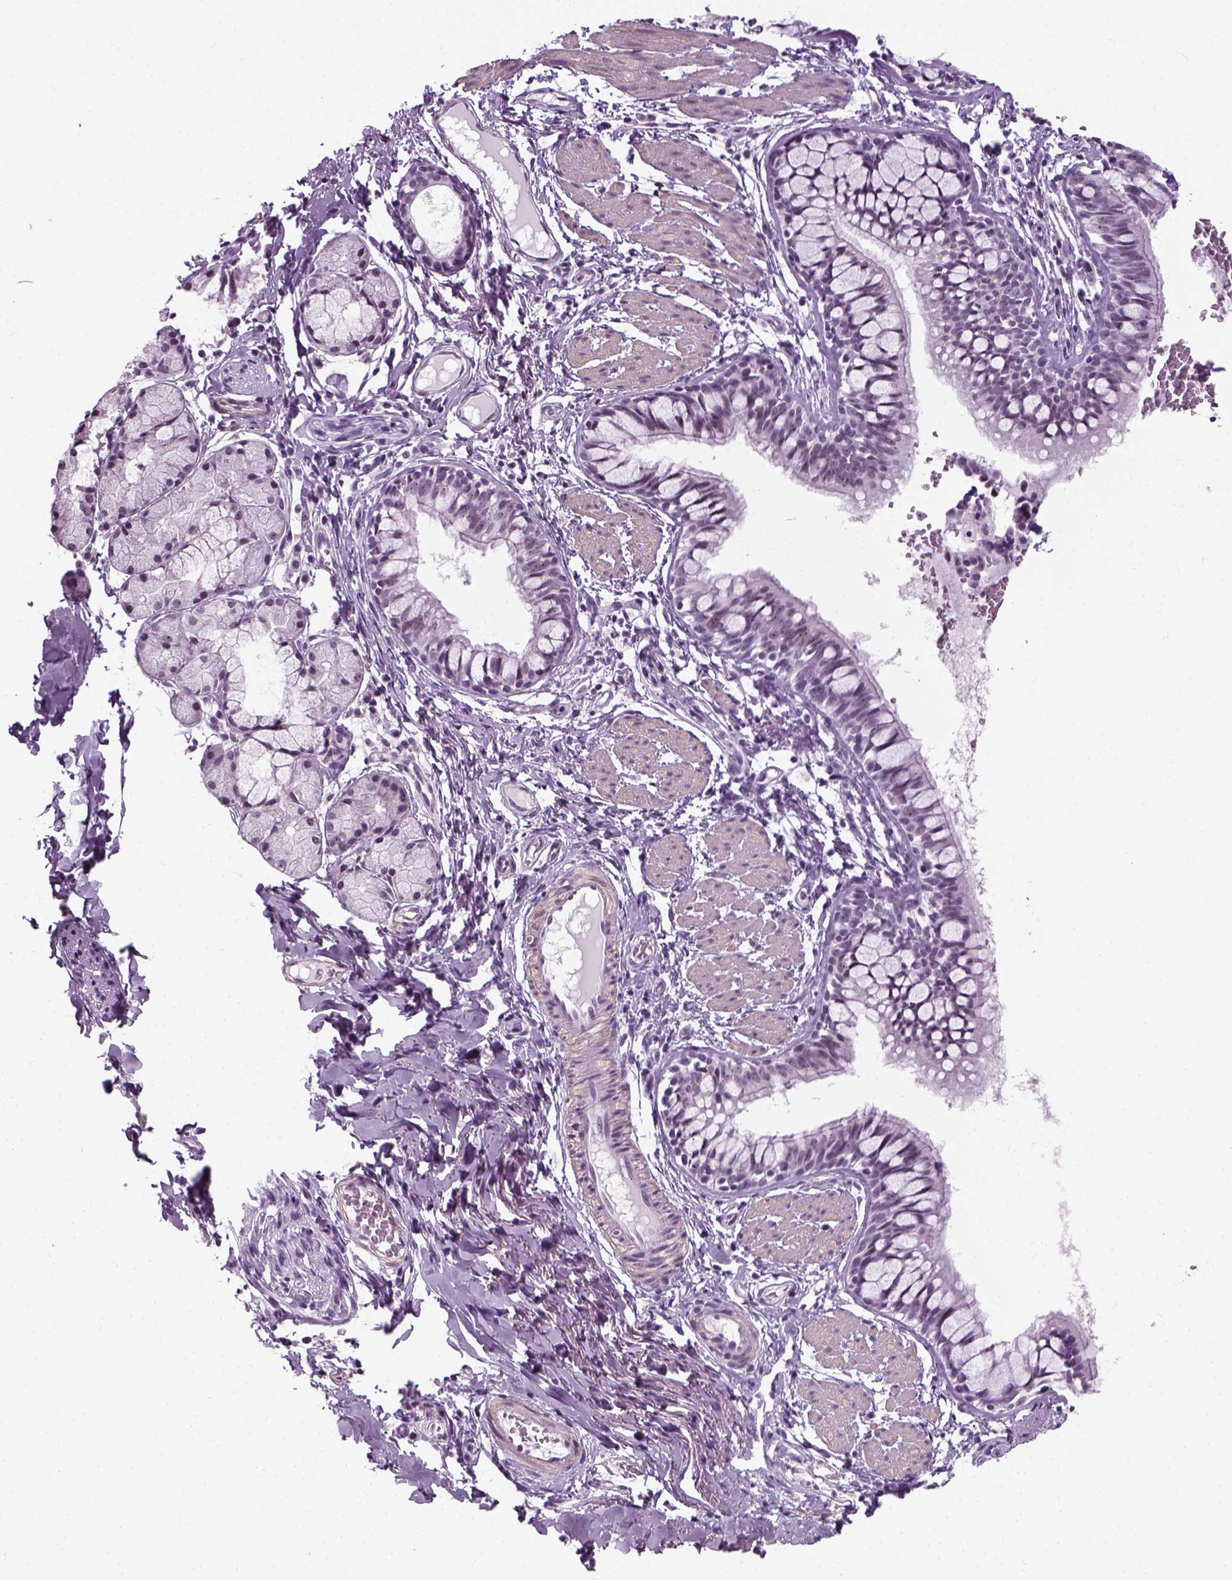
{"staining": {"intensity": "weak", "quantity": "25%-75%", "location": "nuclear"}, "tissue": "bronchus", "cell_type": "Respiratory epithelial cells", "image_type": "normal", "snomed": [{"axis": "morphology", "description": "Normal tissue, NOS"}, {"axis": "topography", "description": "Bronchus"}], "caption": "This image shows immunohistochemistry staining of unremarkable bronchus, with low weak nuclear positivity in about 25%-75% of respiratory epithelial cells.", "gene": "ZNF865", "patient": {"sex": "male", "age": 1}}